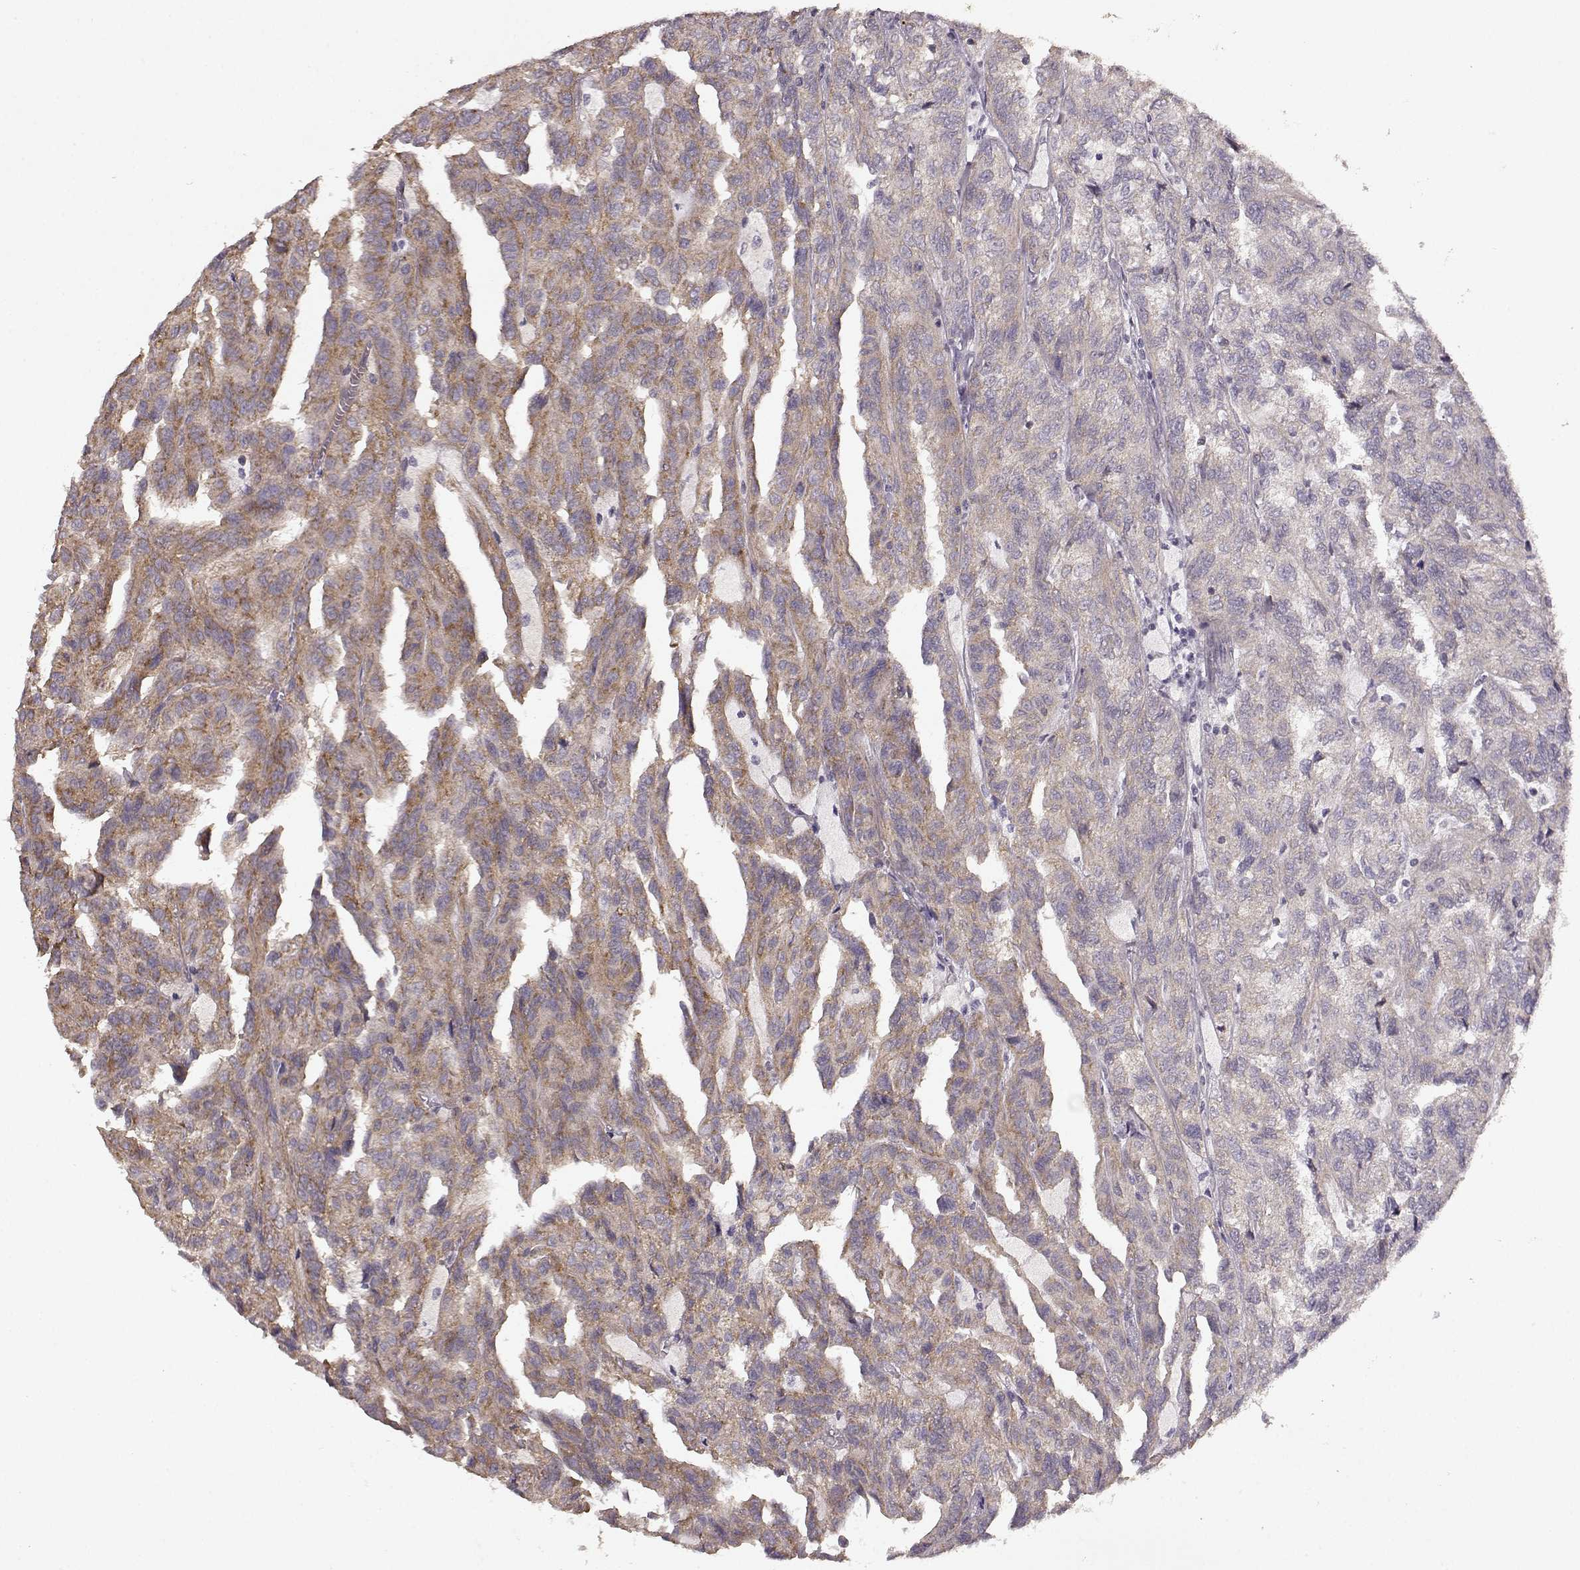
{"staining": {"intensity": "moderate", "quantity": ">75%", "location": "cytoplasmic/membranous"}, "tissue": "renal cancer", "cell_type": "Tumor cells", "image_type": "cancer", "snomed": [{"axis": "morphology", "description": "Adenocarcinoma, NOS"}, {"axis": "topography", "description": "Kidney"}], "caption": "Protein expression analysis of renal cancer reveals moderate cytoplasmic/membranous positivity in approximately >75% of tumor cells. The protein is stained brown, and the nuclei are stained in blue (DAB IHC with brightfield microscopy, high magnification).", "gene": "ERBB3", "patient": {"sex": "male", "age": 79}}